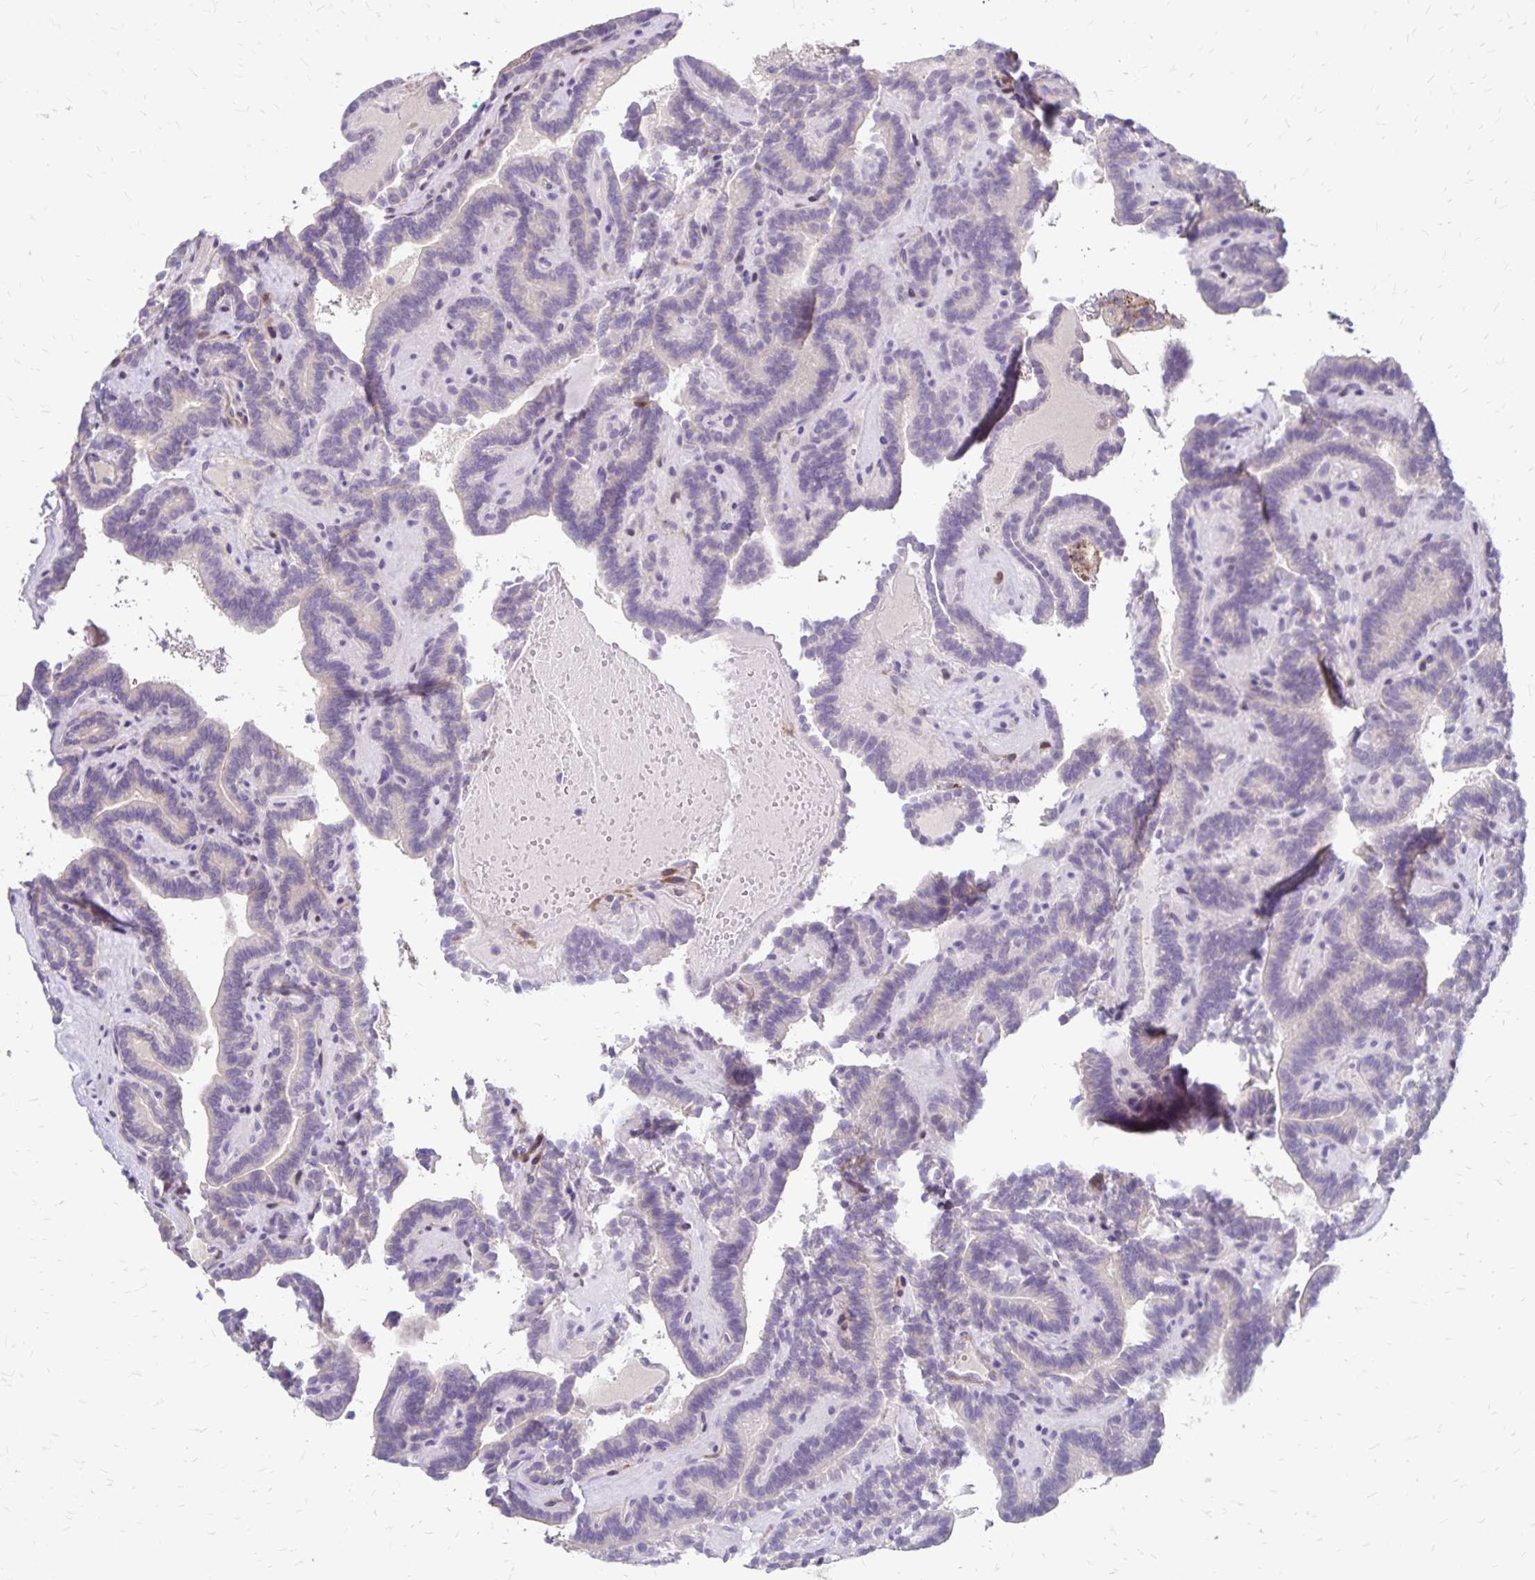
{"staining": {"intensity": "negative", "quantity": "none", "location": "none"}, "tissue": "thyroid cancer", "cell_type": "Tumor cells", "image_type": "cancer", "snomed": [{"axis": "morphology", "description": "Papillary adenocarcinoma, NOS"}, {"axis": "topography", "description": "Thyroid gland"}], "caption": "IHC photomicrograph of neoplastic tissue: thyroid cancer stained with DAB (3,3'-diaminobenzidine) demonstrates no significant protein positivity in tumor cells.", "gene": "TNS3", "patient": {"sex": "female", "age": 21}}